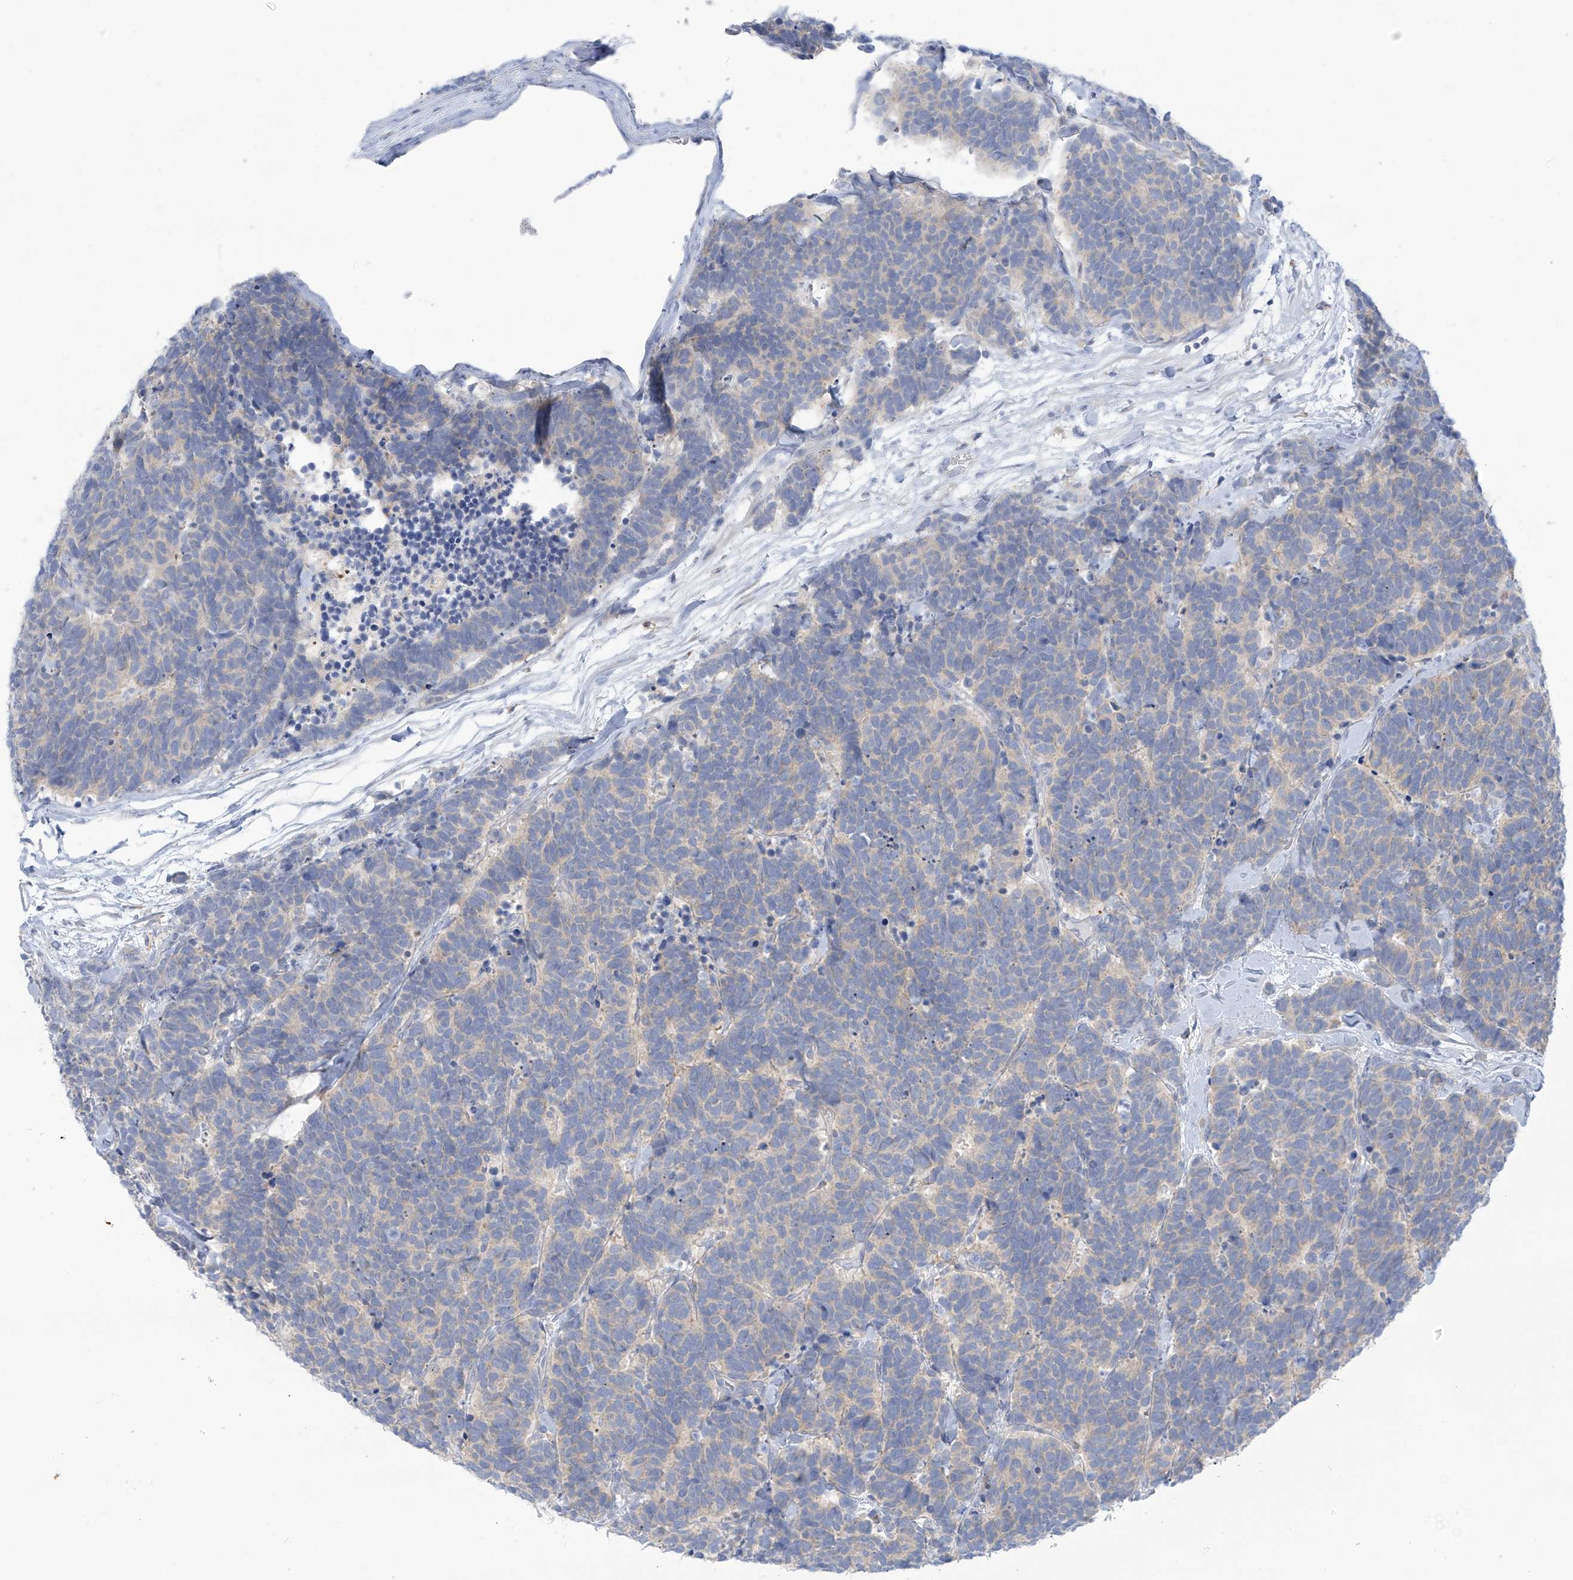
{"staining": {"intensity": "negative", "quantity": "none", "location": "none"}, "tissue": "carcinoid", "cell_type": "Tumor cells", "image_type": "cancer", "snomed": [{"axis": "morphology", "description": "Carcinoma, NOS"}, {"axis": "morphology", "description": "Carcinoid, malignant, NOS"}, {"axis": "topography", "description": "Urinary bladder"}], "caption": "Human carcinoma stained for a protein using immunohistochemistry exhibits no positivity in tumor cells.", "gene": "SLC6A12", "patient": {"sex": "male", "age": 57}}